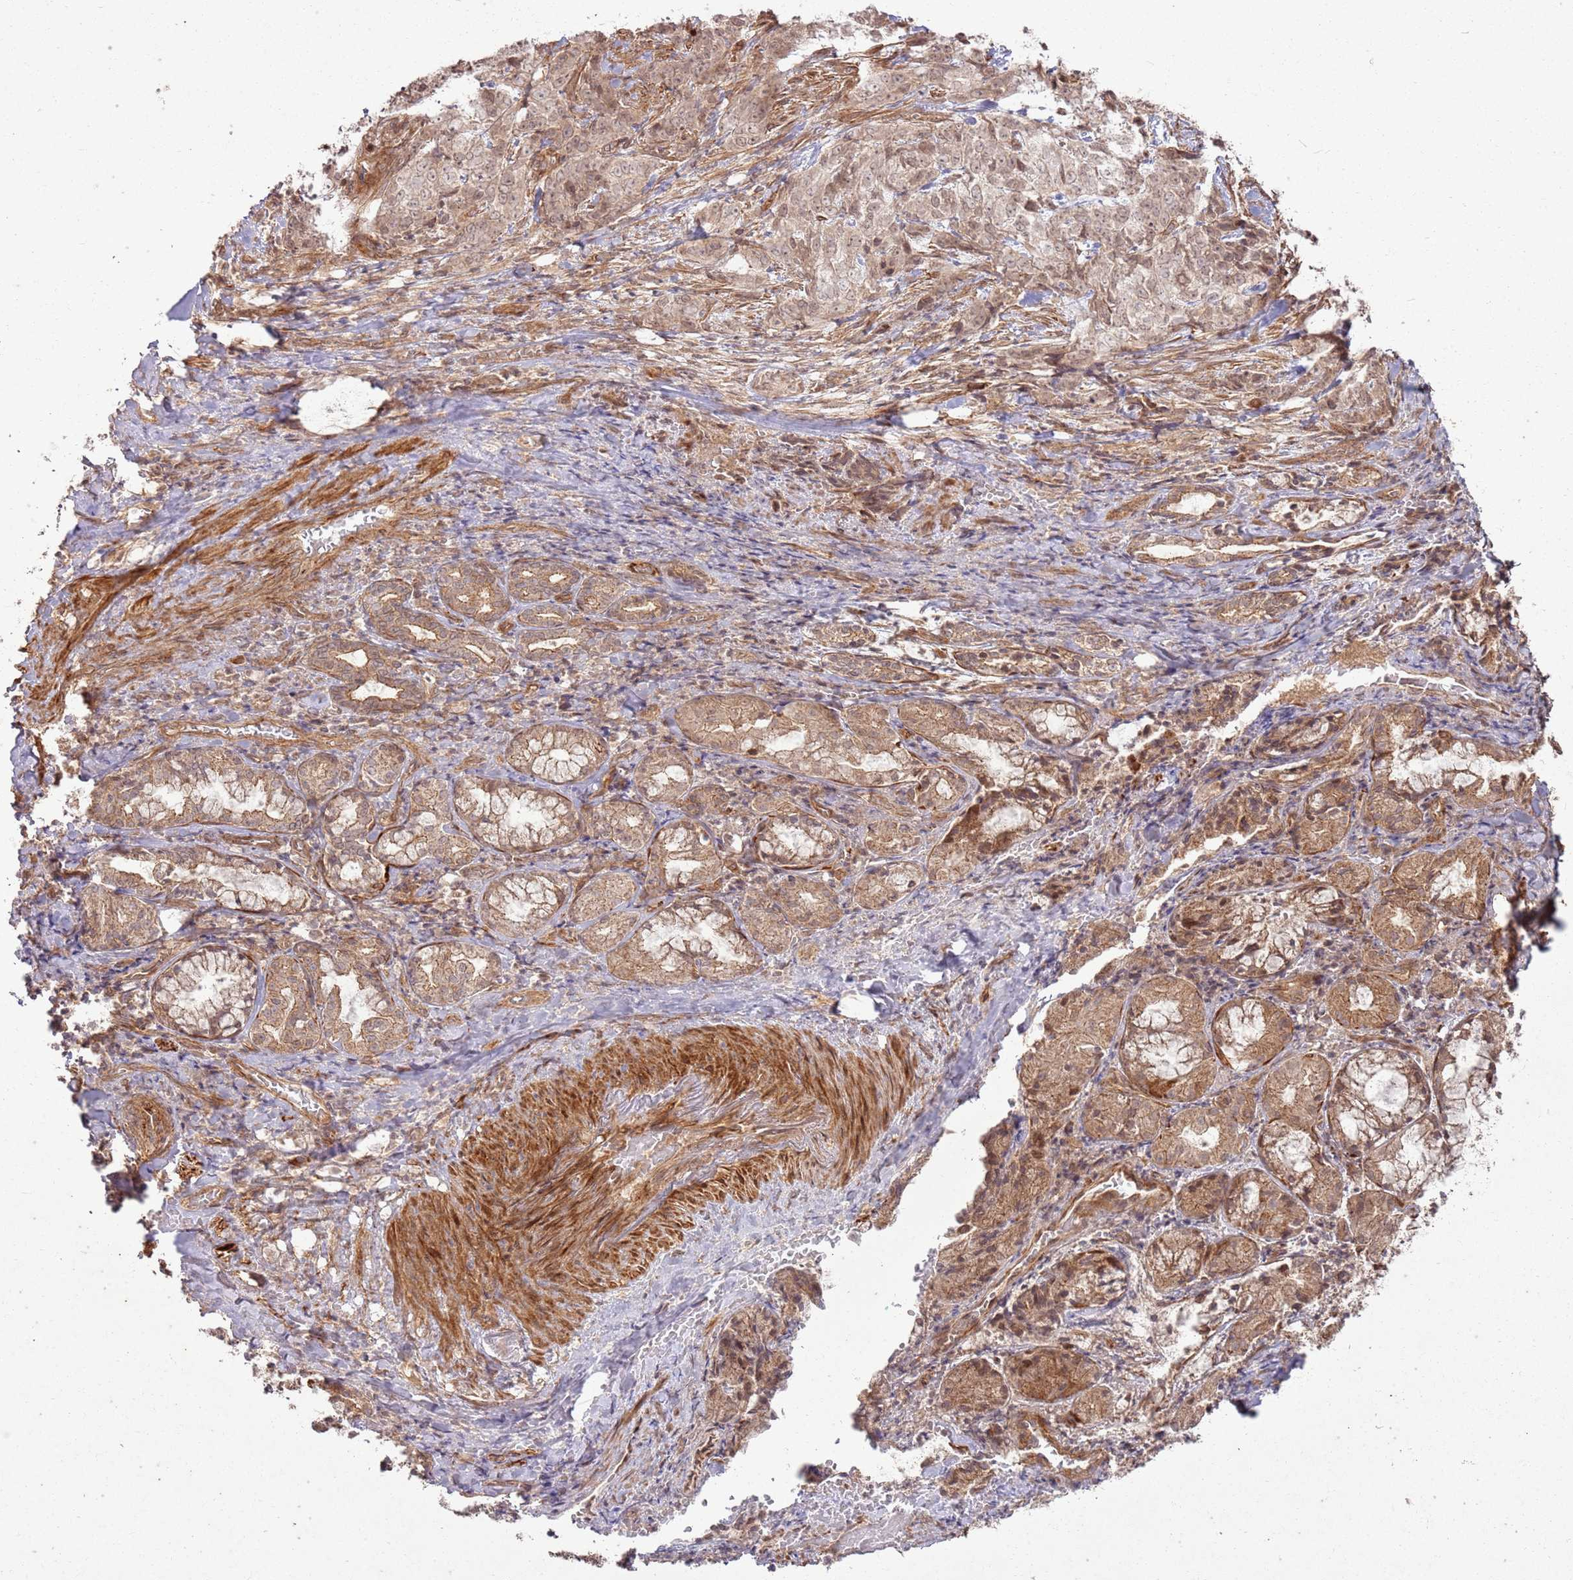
{"staining": {"intensity": "moderate", "quantity": ">75%", "location": "nuclear"}, "tissue": "adipose tissue", "cell_type": "Adipocytes", "image_type": "normal", "snomed": [{"axis": "morphology", "description": "Normal tissue, NOS"}, {"axis": "morphology", "description": "Basal cell carcinoma"}, {"axis": "topography", "description": "Cartilage tissue"}, {"axis": "topography", "description": "Nasopharynx"}, {"axis": "topography", "description": "Oral tissue"}], "caption": "High-power microscopy captured an immunohistochemistry (IHC) micrograph of benign adipose tissue, revealing moderate nuclear expression in approximately >75% of adipocytes.", "gene": "ZNF623", "patient": {"sex": "female", "age": 77}}